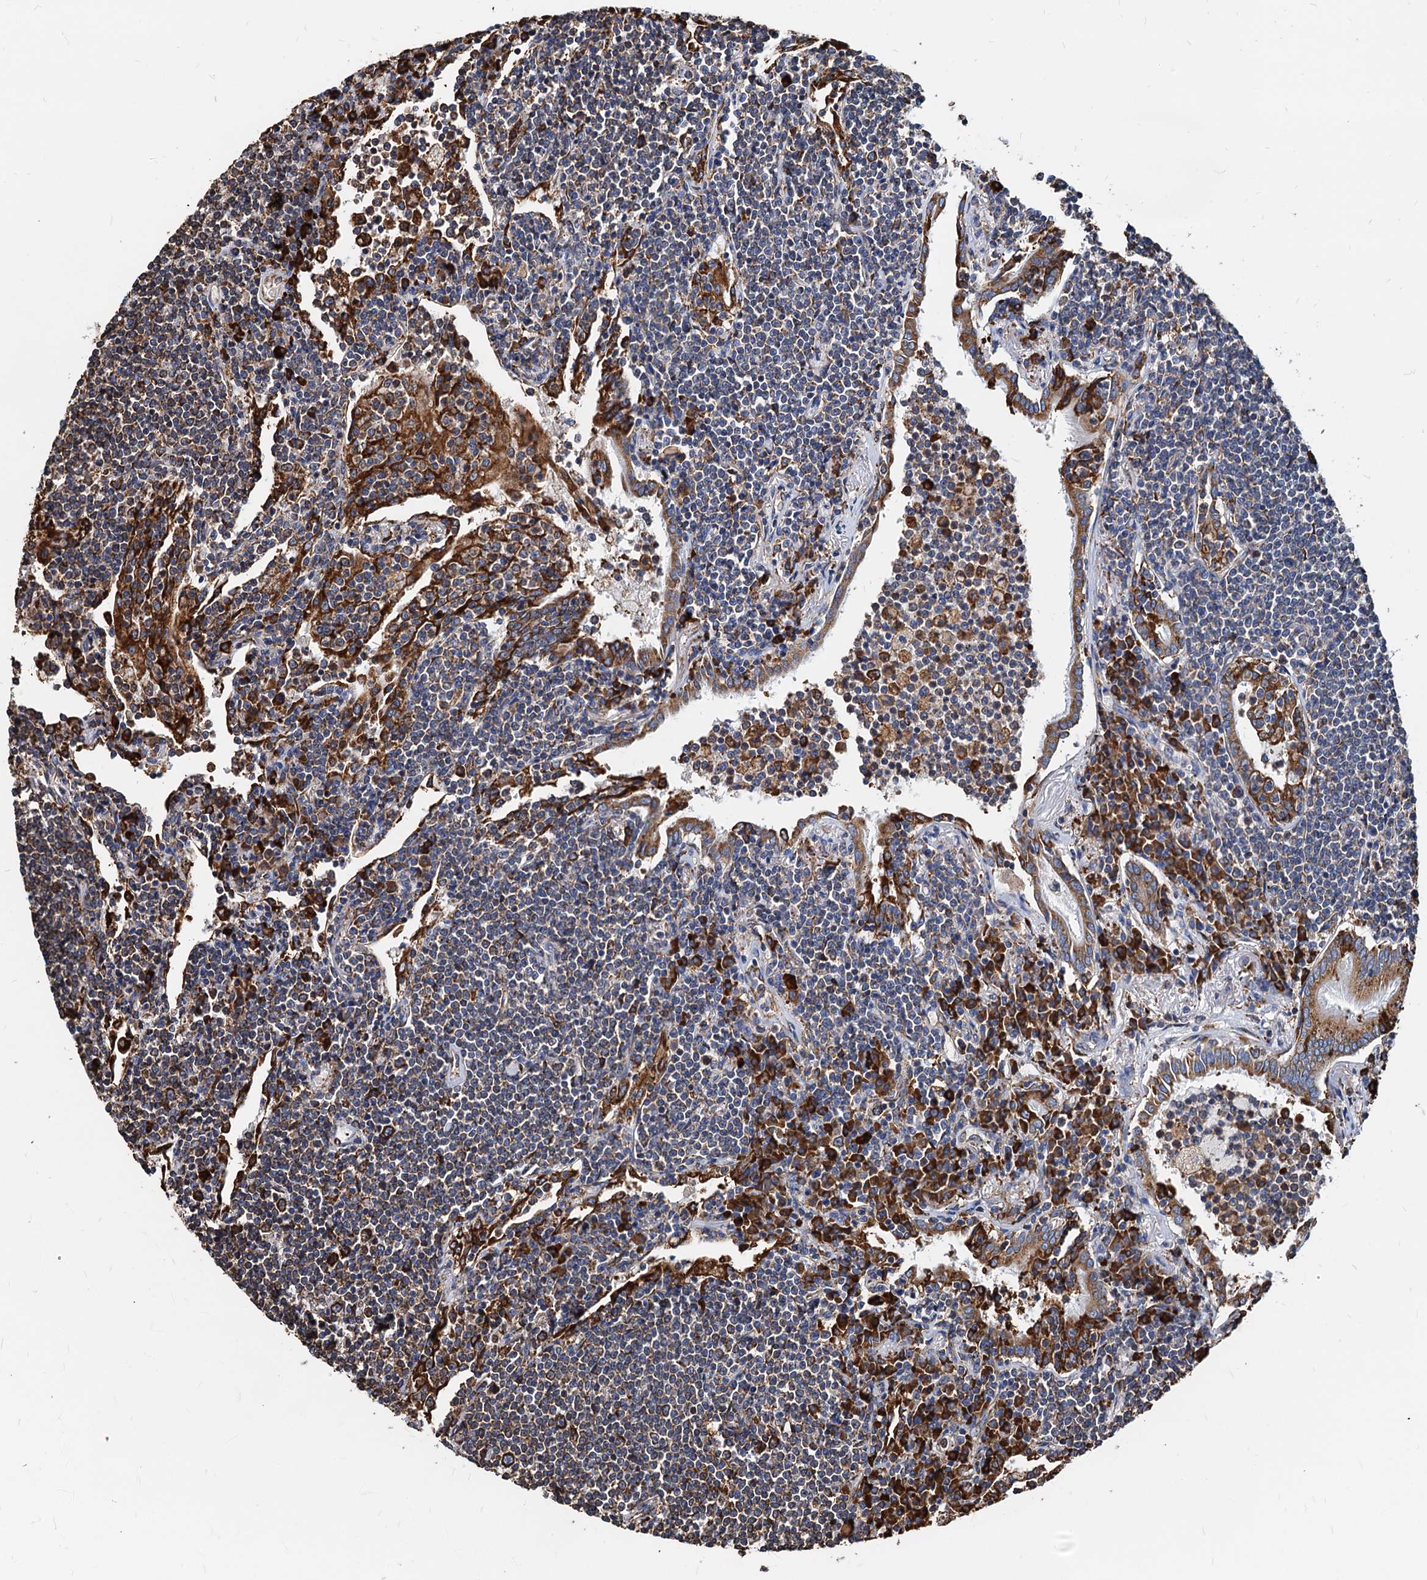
{"staining": {"intensity": "moderate", "quantity": "<25%", "location": "cytoplasmic/membranous"}, "tissue": "lymphoma", "cell_type": "Tumor cells", "image_type": "cancer", "snomed": [{"axis": "morphology", "description": "Malignant lymphoma, non-Hodgkin's type, Low grade"}, {"axis": "topography", "description": "Lung"}], "caption": "Tumor cells reveal moderate cytoplasmic/membranous staining in about <25% of cells in low-grade malignant lymphoma, non-Hodgkin's type.", "gene": "HSPA5", "patient": {"sex": "female", "age": 71}}